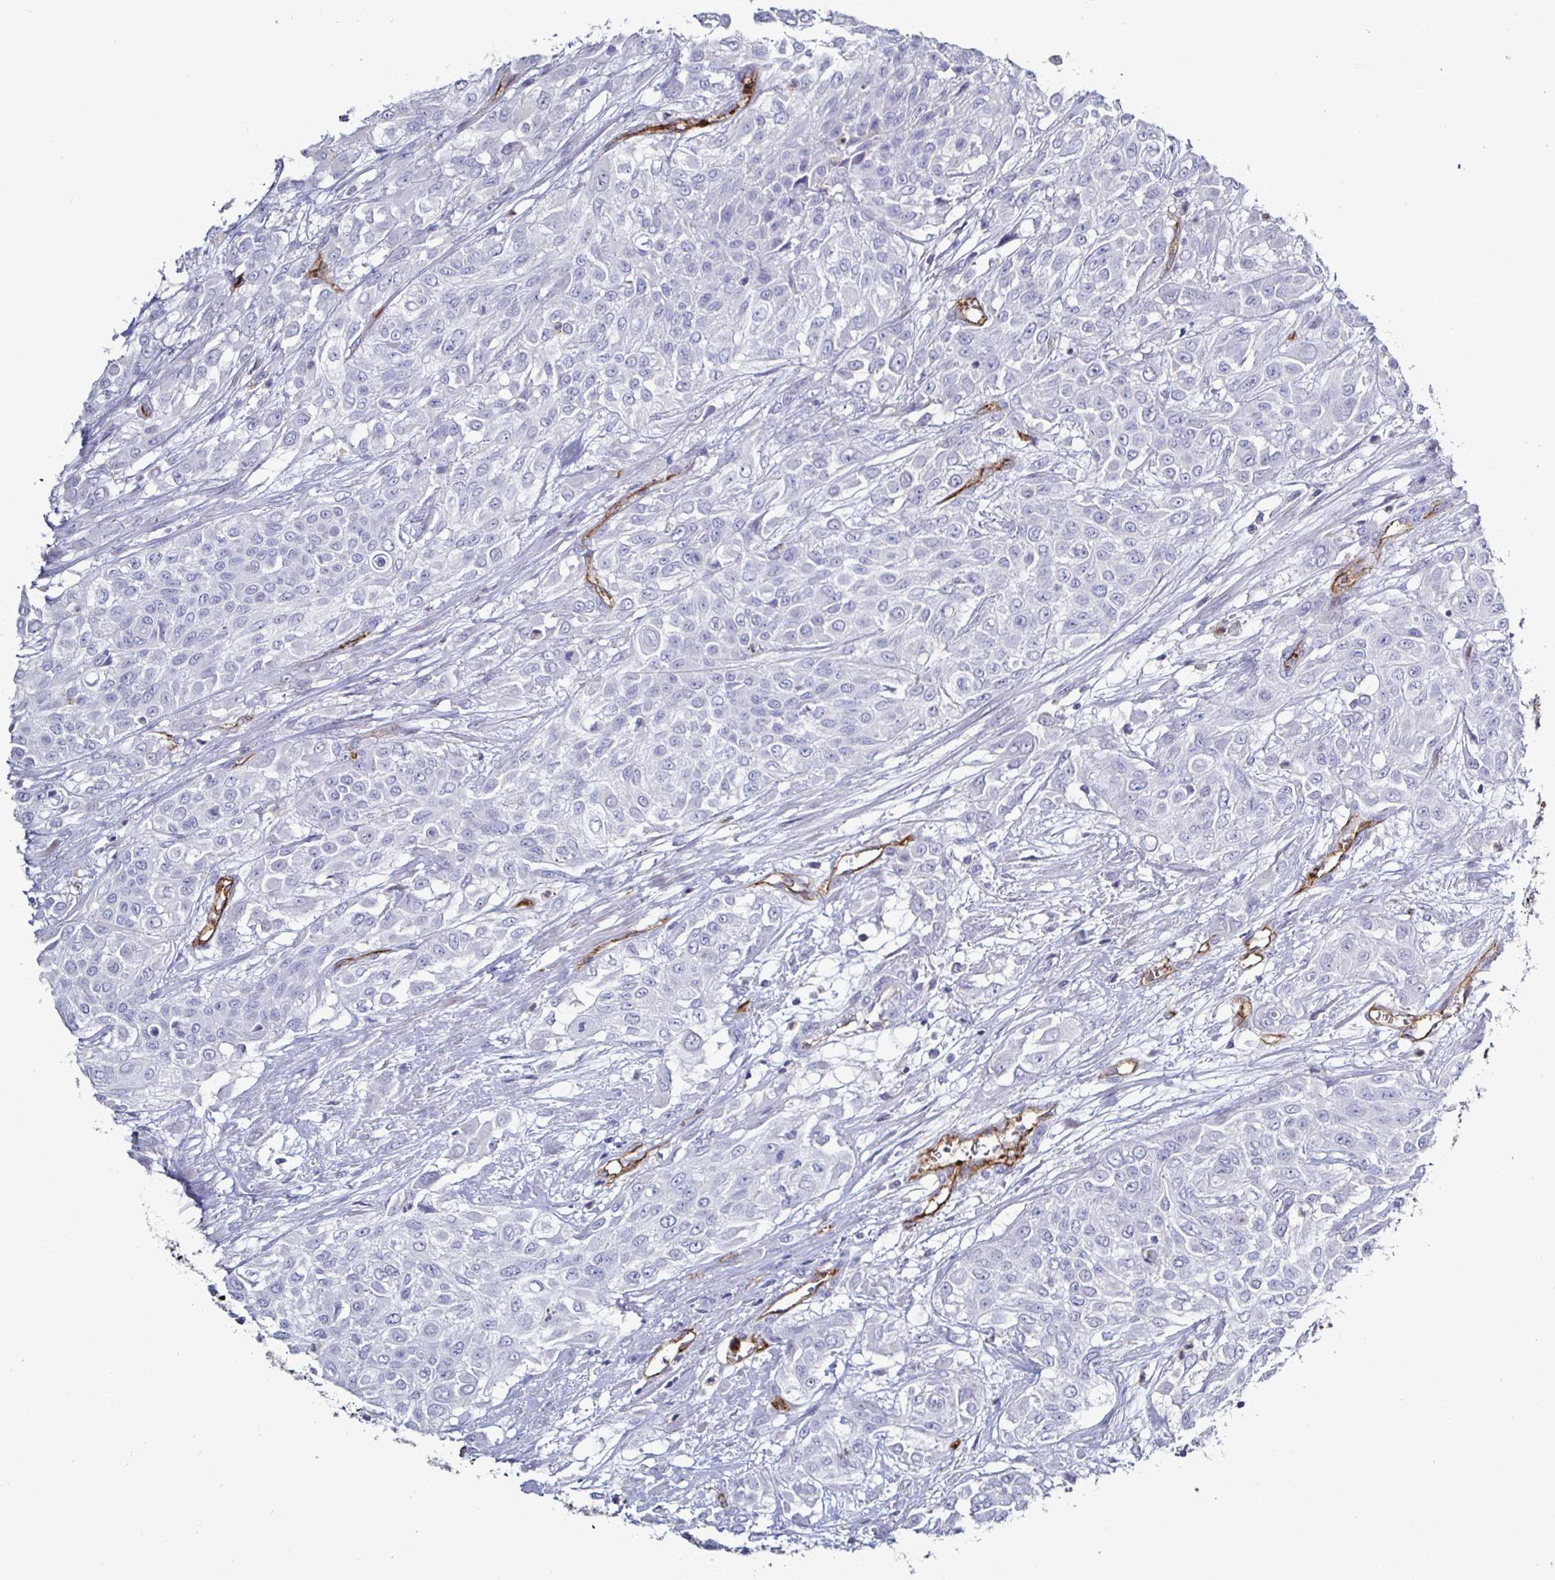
{"staining": {"intensity": "negative", "quantity": "none", "location": "none"}, "tissue": "urothelial cancer", "cell_type": "Tumor cells", "image_type": "cancer", "snomed": [{"axis": "morphology", "description": "Urothelial carcinoma, High grade"}, {"axis": "topography", "description": "Urinary bladder"}], "caption": "Urothelial carcinoma (high-grade) was stained to show a protein in brown. There is no significant expression in tumor cells. The staining was performed using DAB (3,3'-diaminobenzidine) to visualize the protein expression in brown, while the nuclei were stained in blue with hematoxylin (Magnification: 20x).", "gene": "ACSBG2", "patient": {"sex": "male", "age": 57}}